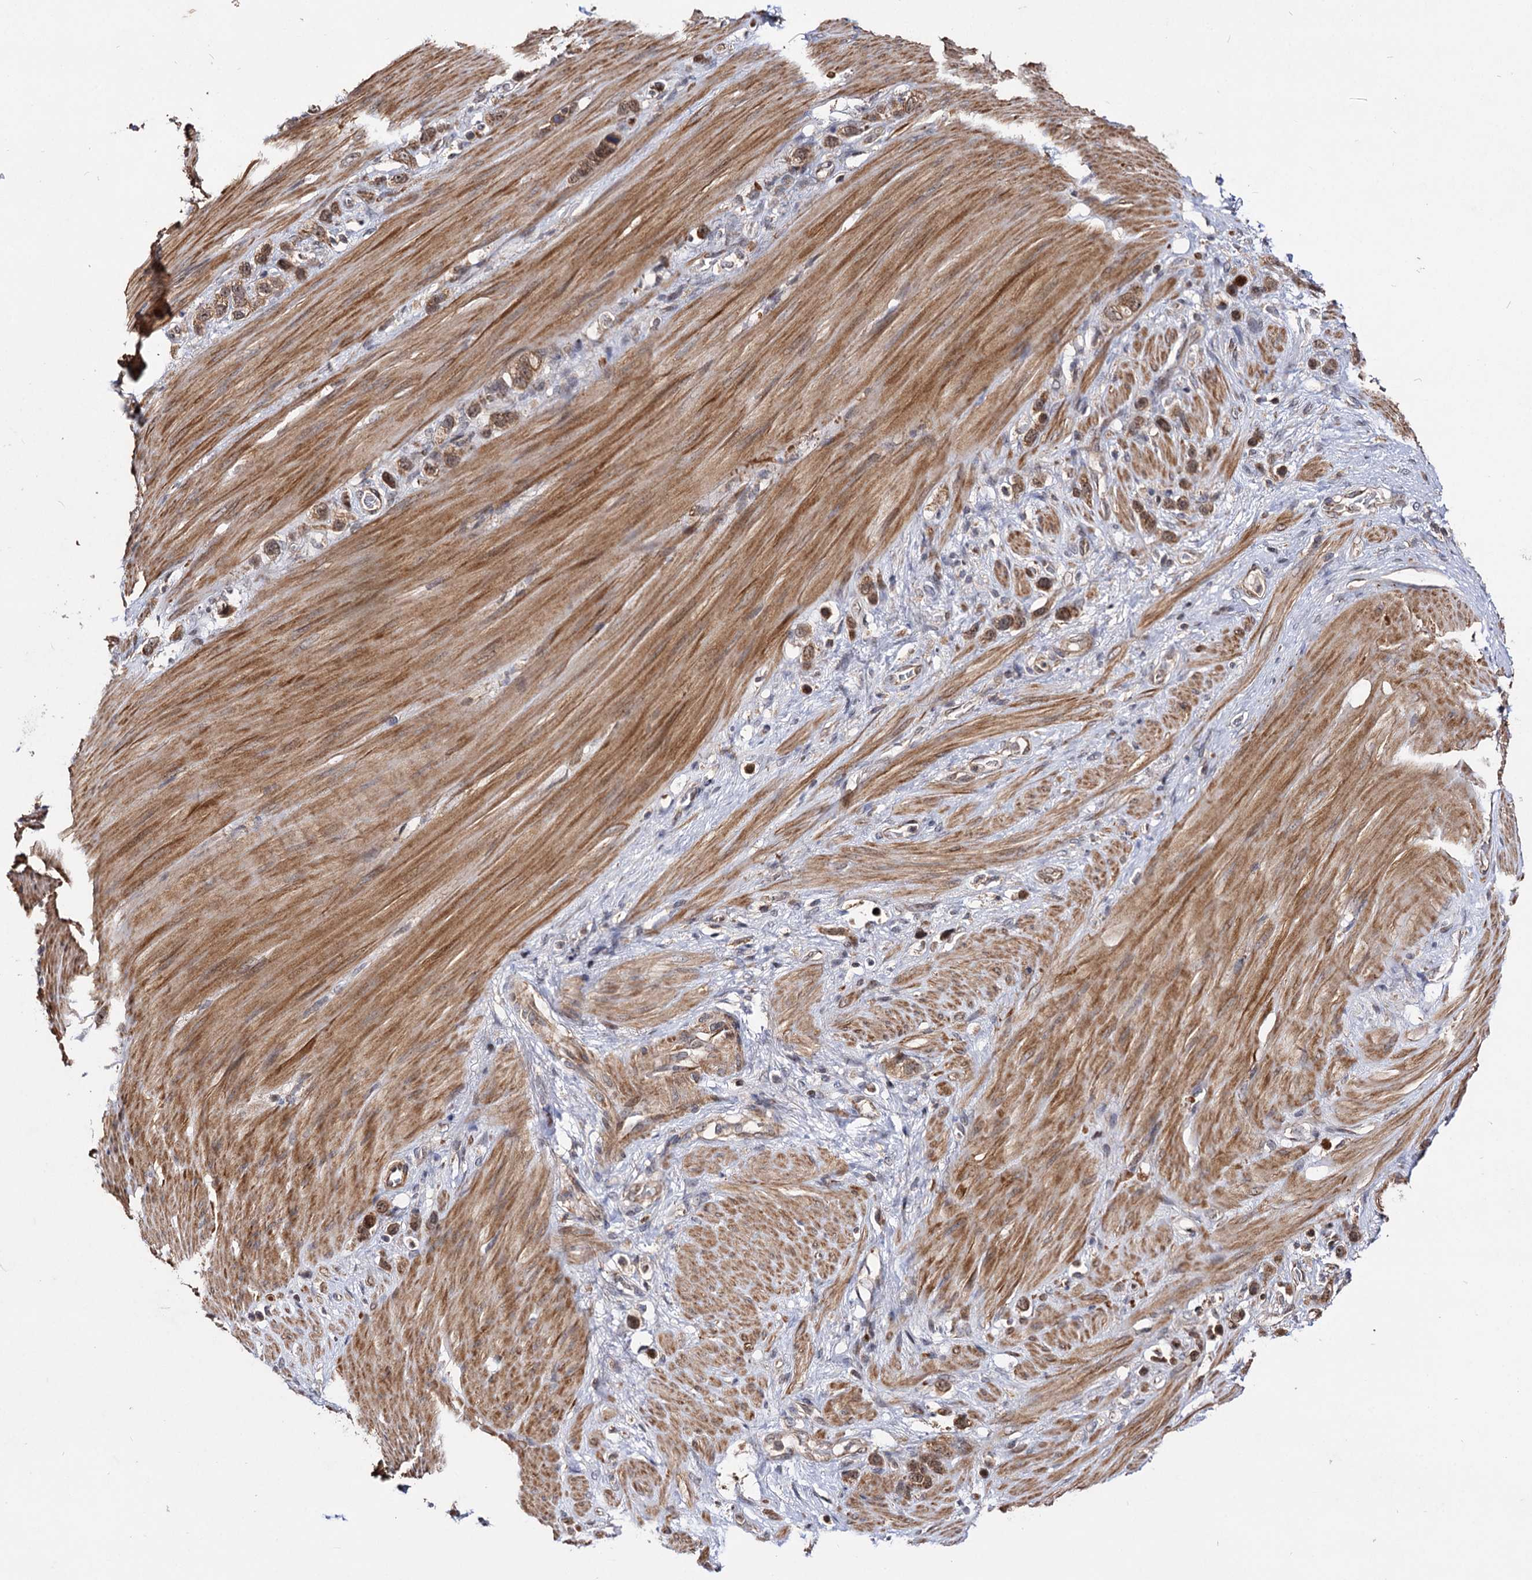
{"staining": {"intensity": "moderate", "quantity": ">75%", "location": "cytoplasmic/membranous"}, "tissue": "stomach cancer", "cell_type": "Tumor cells", "image_type": "cancer", "snomed": [{"axis": "morphology", "description": "Adenocarcinoma, NOS"}, {"axis": "morphology", "description": "Adenocarcinoma, High grade"}, {"axis": "topography", "description": "Stomach, upper"}, {"axis": "topography", "description": "Stomach, lower"}], "caption": "Immunohistochemistry (DAB (3,3'-diaminobenzidine)) staining of stomach adenocarcinoma (high-grade) shows moderate cytoplasmic/membranous protein expression in about >75% of tumor cells.", "gene": "CEP76", "patient": {"sex": "female", "age": 65}}